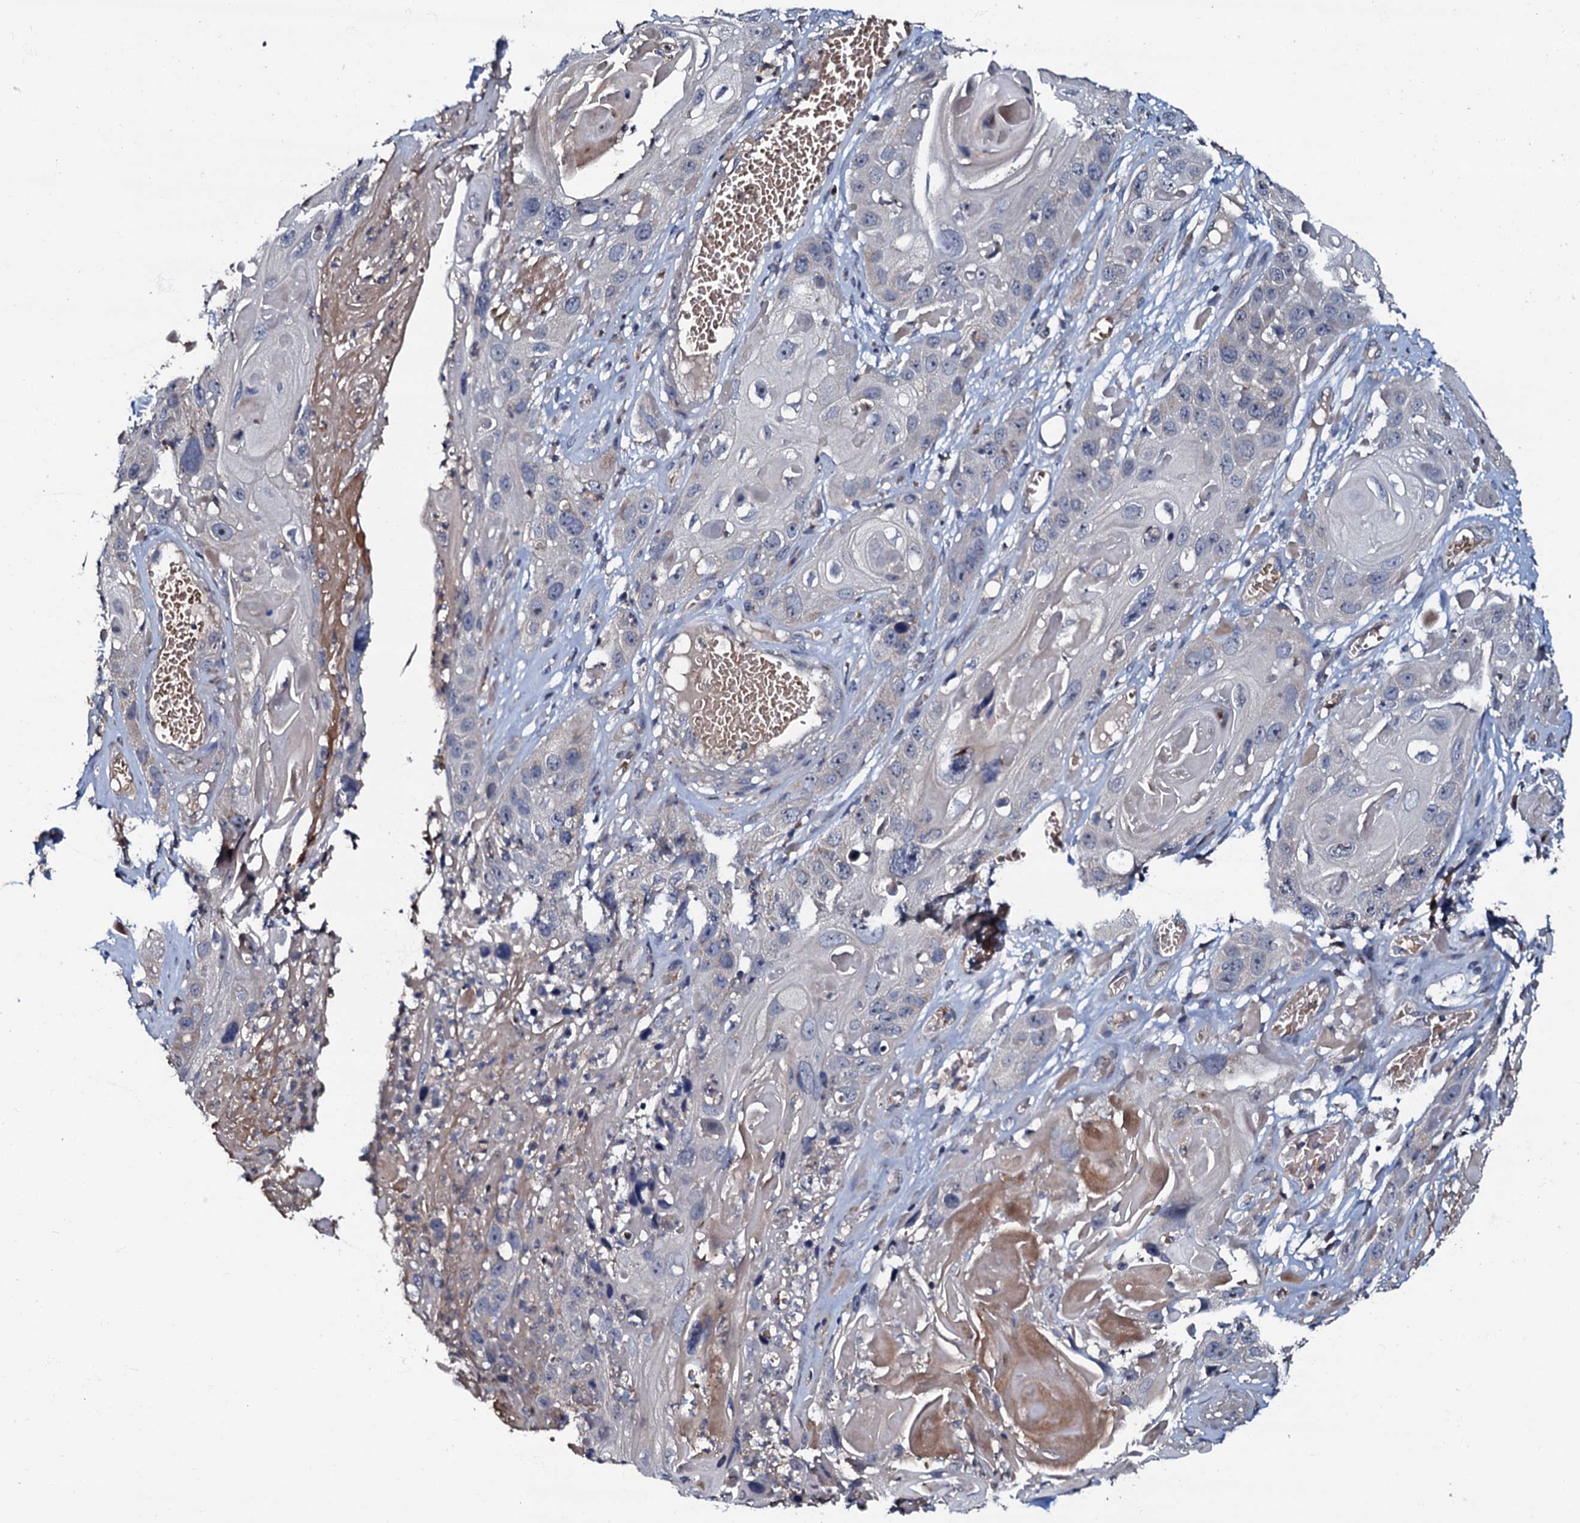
{"staining": {"intensity": "negative", "quantity": "none", "location": "none"}, "tissue": "skin cancer", "cell_type": "Tumor cells", "image_type": "cancer", "snomed": [{"axis": "morphology", "description": "Squamous cell carcinoma, NOS"}, {"axis": "topography", "description": "Skin"}], "caption": "Tumor cells are negative for protein expression in human skin squamous cell carcinoma.", "gene": "CPNE2", "patient": {"sex": "male", "age": 55}}